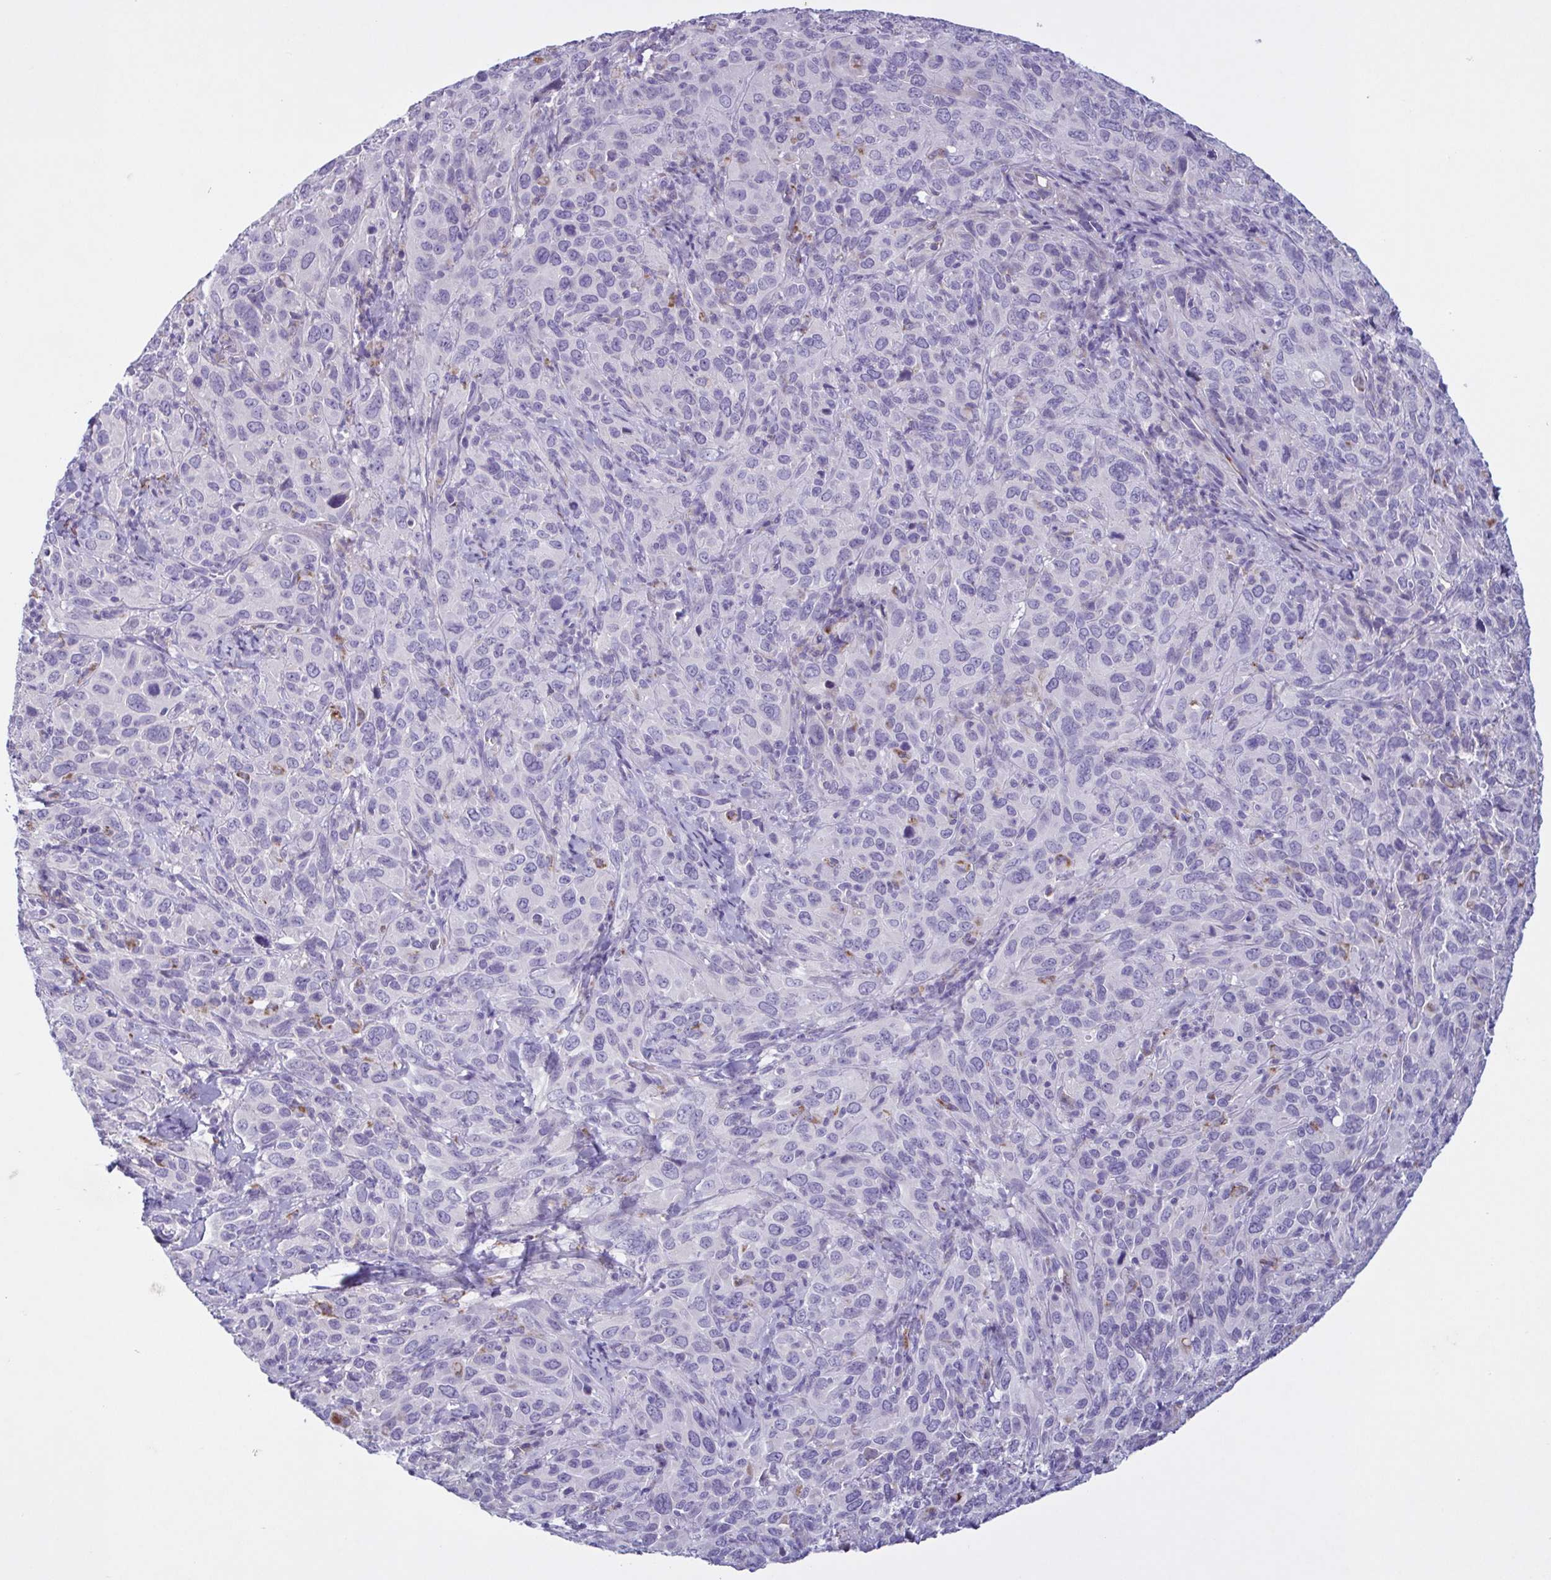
{"staining": {"intensity": "negative", "quantity": "none", "location": "none"}, "tissue": "cervical cancer", "cell_type": "Tumor cells", "image_type": "cancer", "snomed": [{"axis": "morphology", "description": "Normal tissue, NOS"}, {"axis": "morphology", "description": "Squamous cell carcinoma, NOS"}, {"axis": "topography", "description": "Cervix"}], "caption": "Immunohistochemistry (IHC) micrograph of human cervical cancer stained for a protein (brown), which reveals no expression in tumor cells.", "gene": "F13B", "patient": {"sex": "female", "age": 51}}